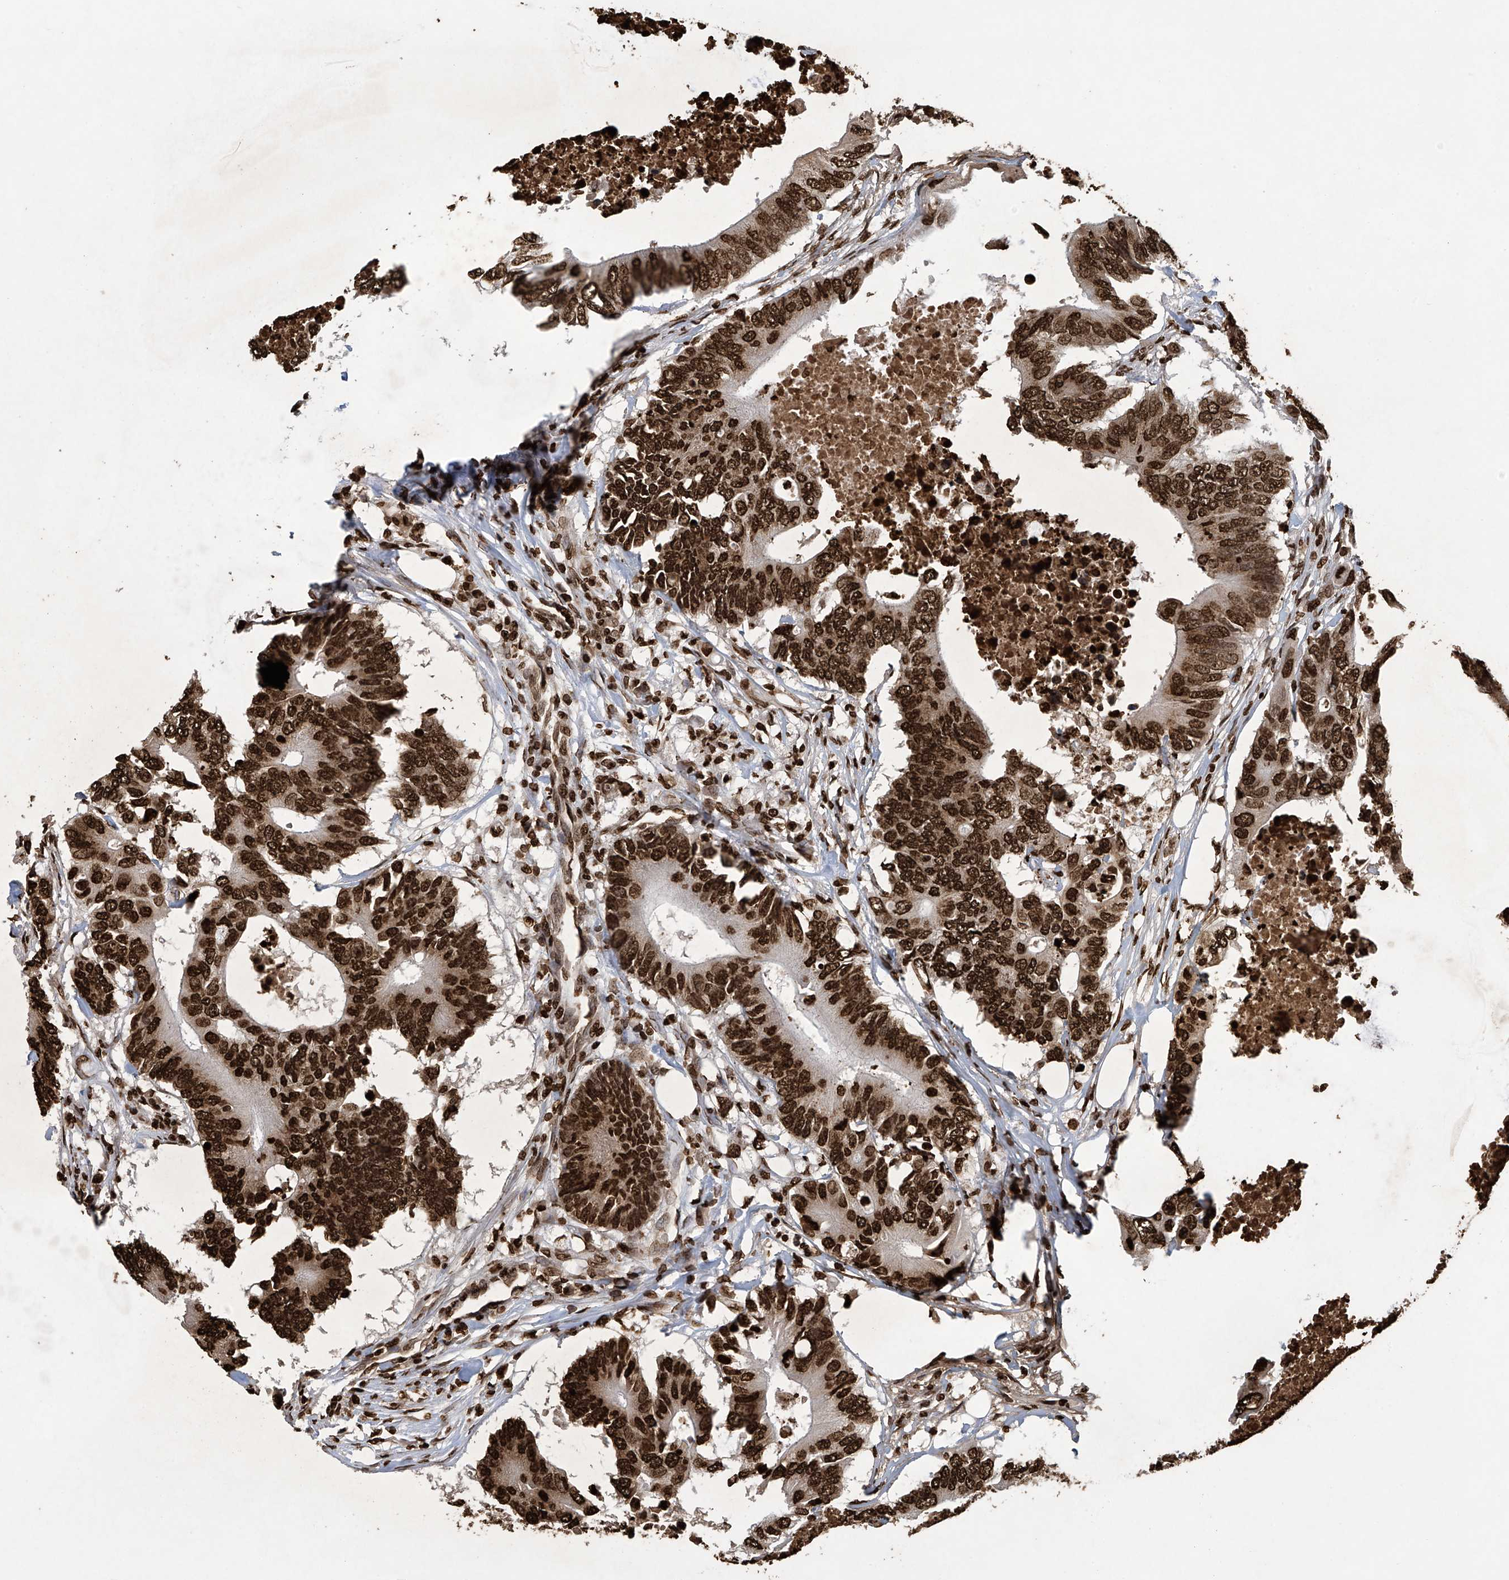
{"staining": {"intensity": "strong", "quantity": ">75%", "location": "nuclear"}, "tissue": "colorectal cancer", "cell_type": "Tumor cells", "image_type": "cancer", "snomed": [{"axis": "morphology", "description": "Adenocarcinoma, NOS"}, {"axis": "topography", "description": "Colon"}], "caption": "Tumor cells show strong nuclear expression in approximately >75% of cells in colorectal cancer (adenocarcinoma).", "gene": "H3-3A", "patient": {"sex": "male", "age": 71}}